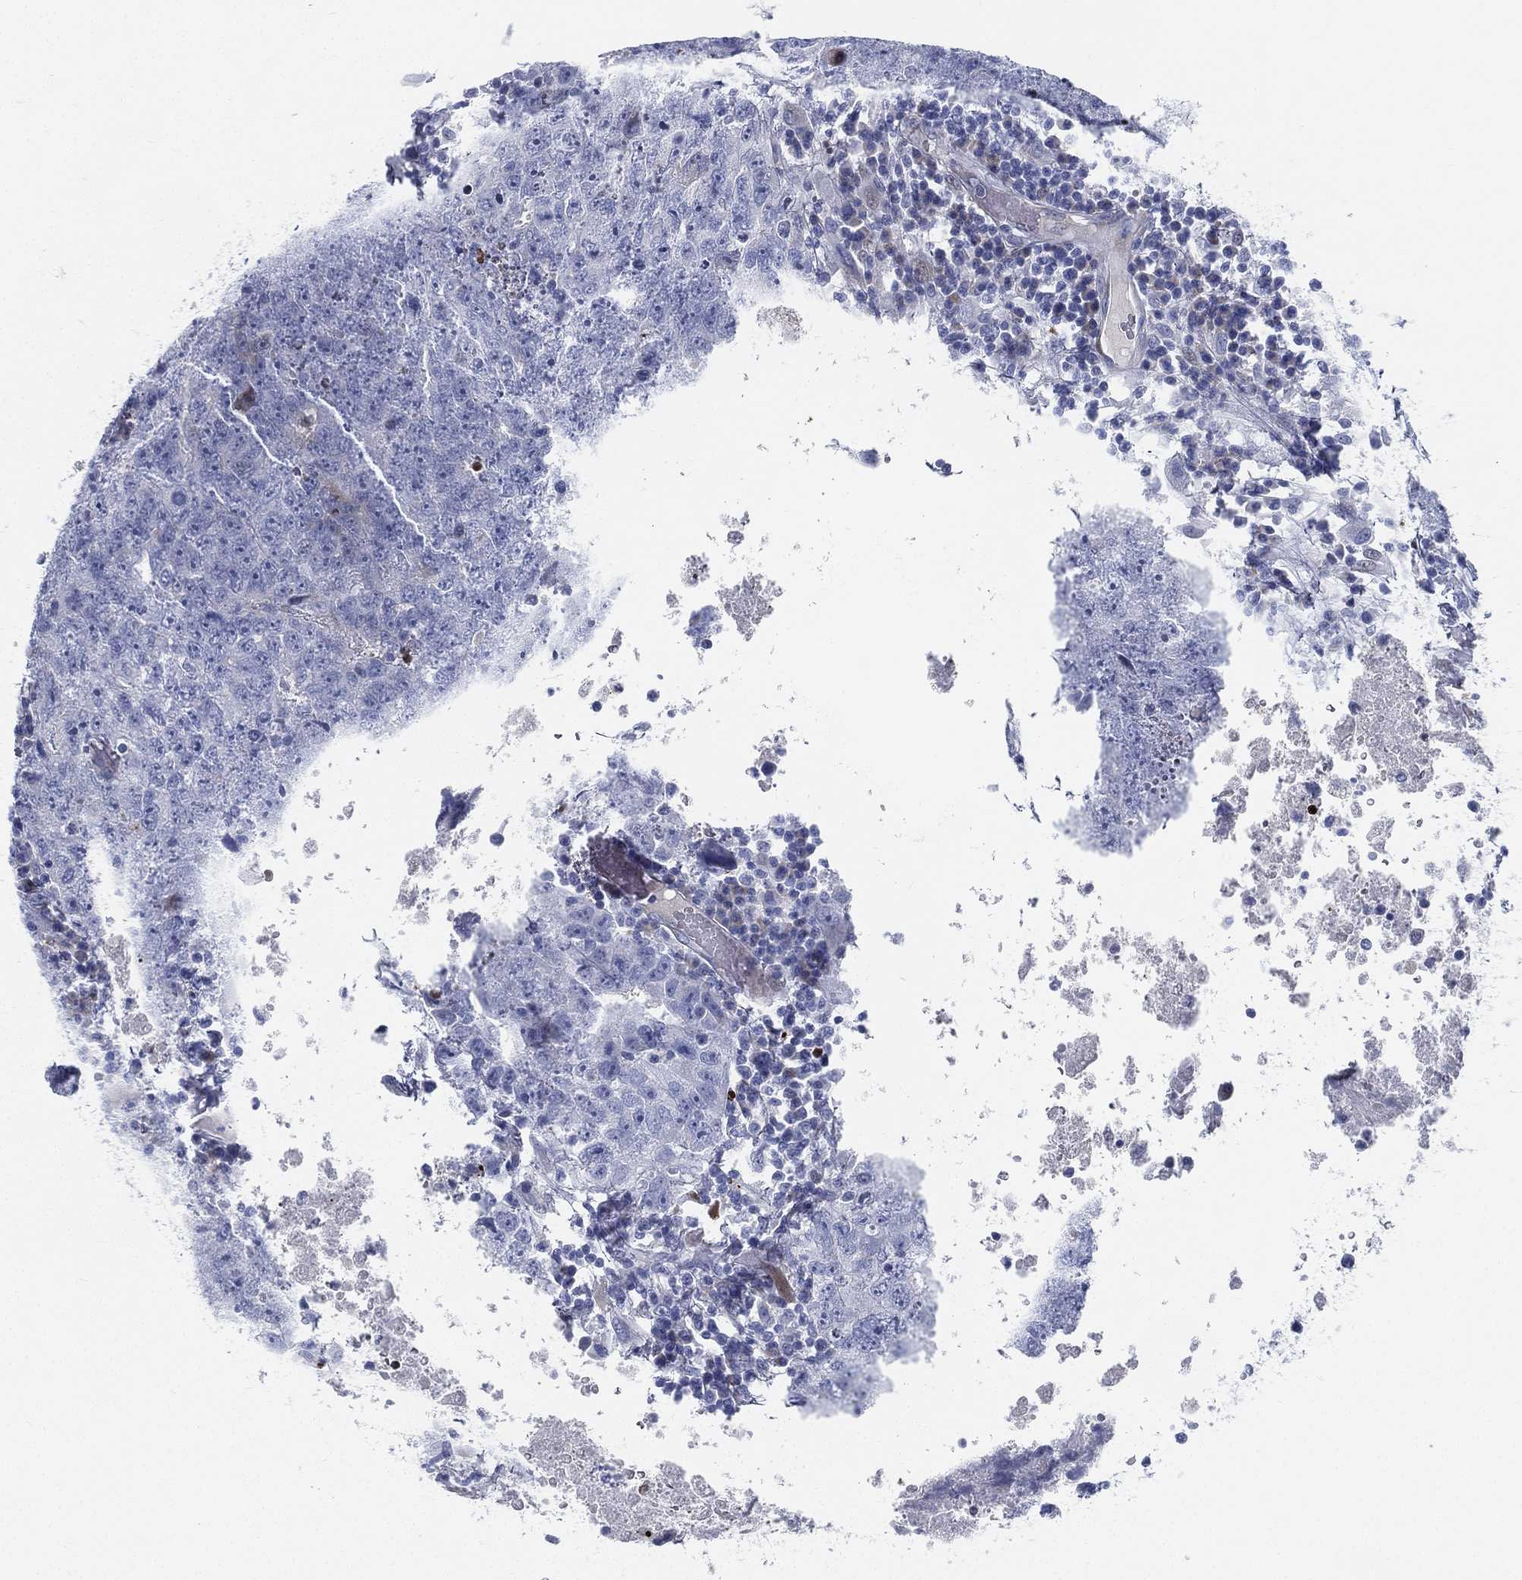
{"staining": {"intensity": "negative", "quantity": "none", "location": "none"}, "tissue": "testis cancer", "cell_type": "Tumor cells", "image_type": "cancer", "snomed": [{"axis": "morphology", "description": "Necrosis, NOS"}, {"axis": "morphology", "description": "Carcinoma, Embryonal, NOS"}, {"axis": "topography", "description": "Testis"}], "caption": "This is an immunohistochemistry micrograph of embryonal carcinoma (testis). There is no expression in tumor cells.", "gene": "SPPL2C", "patient": {"sex": "male", "age": 19}}